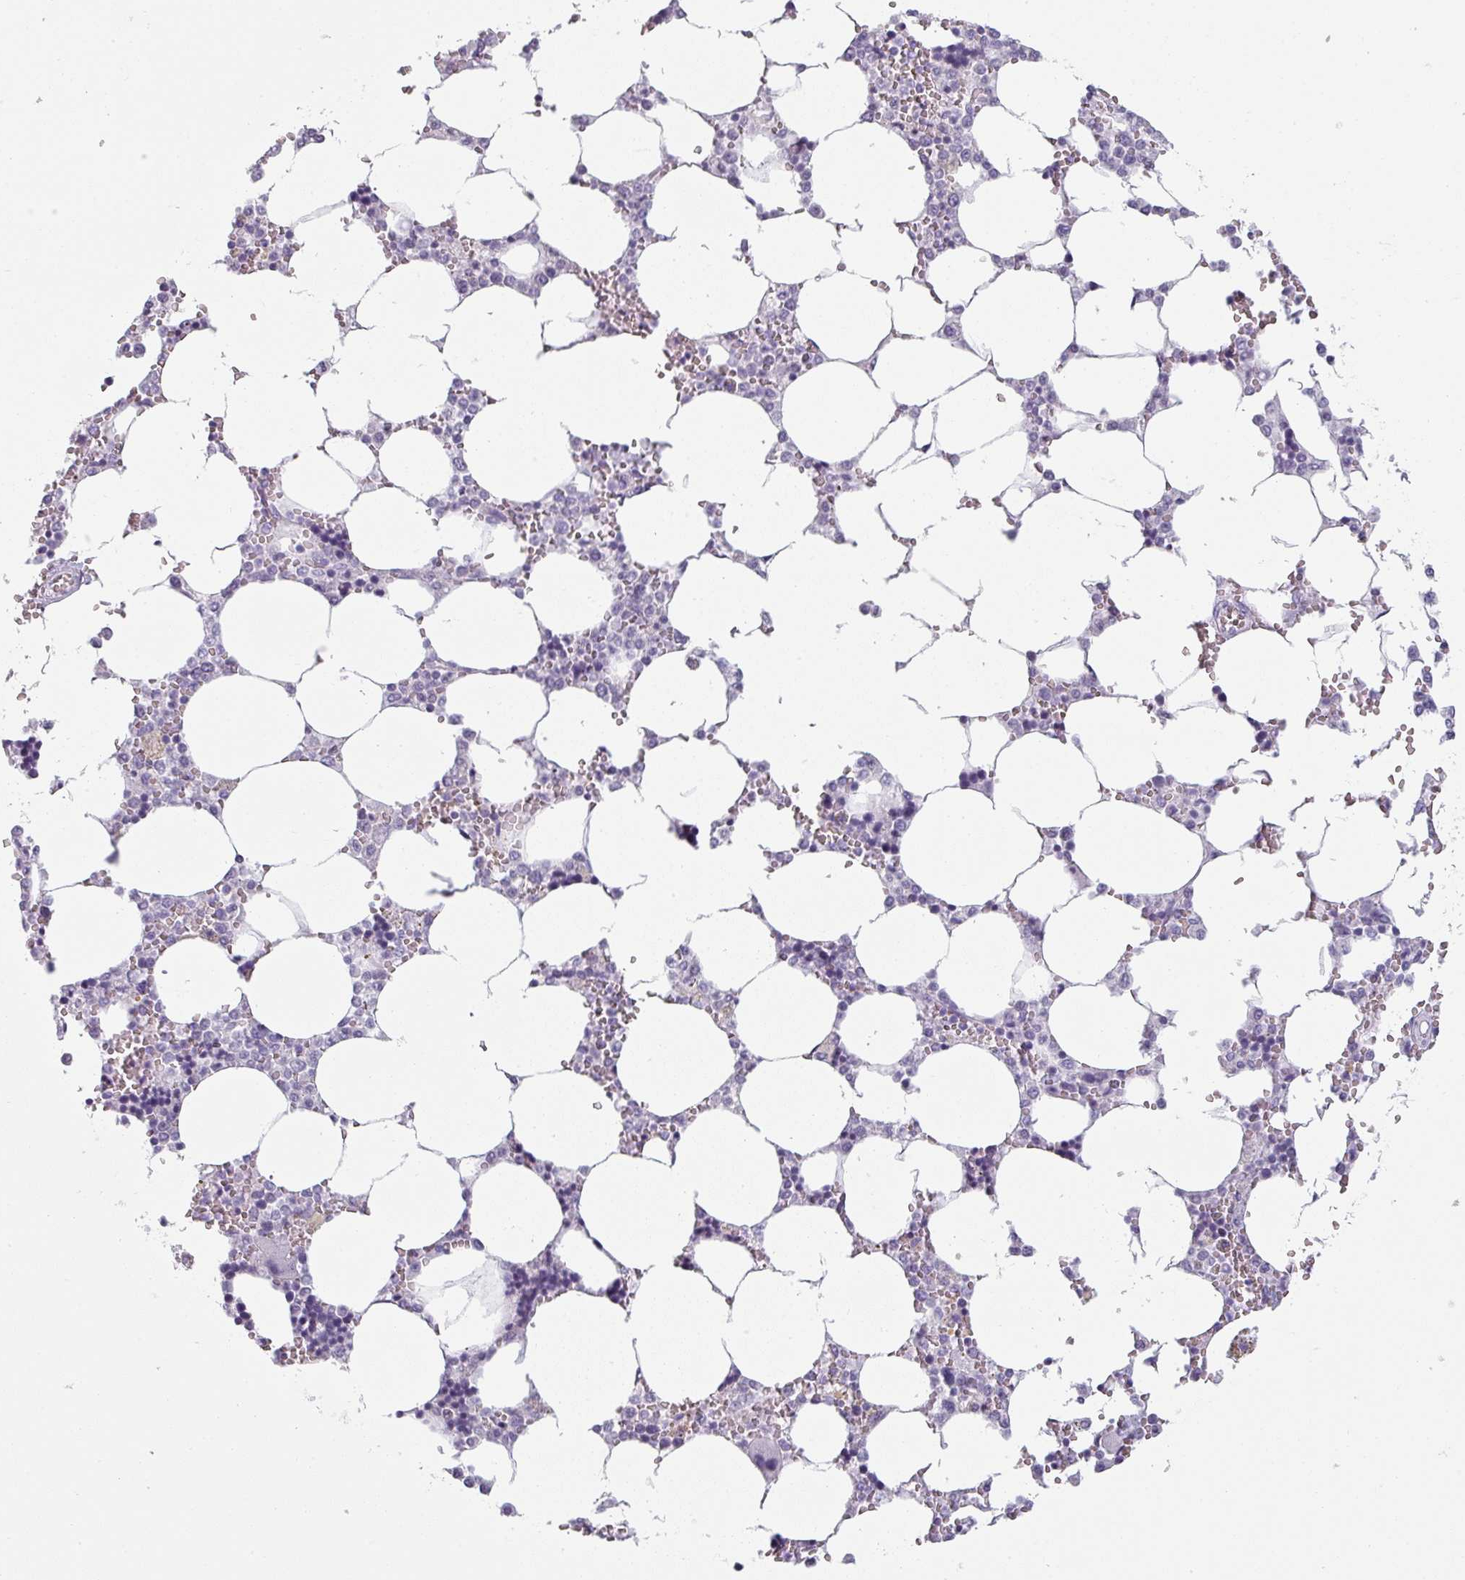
{"staining": {"intensity": "negative", "quantity": "none", "location": "none"}, "tissue": "bone marrow", "cell_type": "Hematopoietic cells", "image_type": "normal", "snomed": [{"axis": "morphology", "description": "Normal tissue, NOS"}, {"axis": "topography", "description": "Bone marrow"}], "caption": "Hematopoietic cells show no significant protein staining in benign bone marrow. (DAB (3,3'-diaminobenzidine) IHC visualized using brightfield microscopy, high magnification).", "gene": "SFTPA1", "patient": {"sex": "male", "age": 64}}